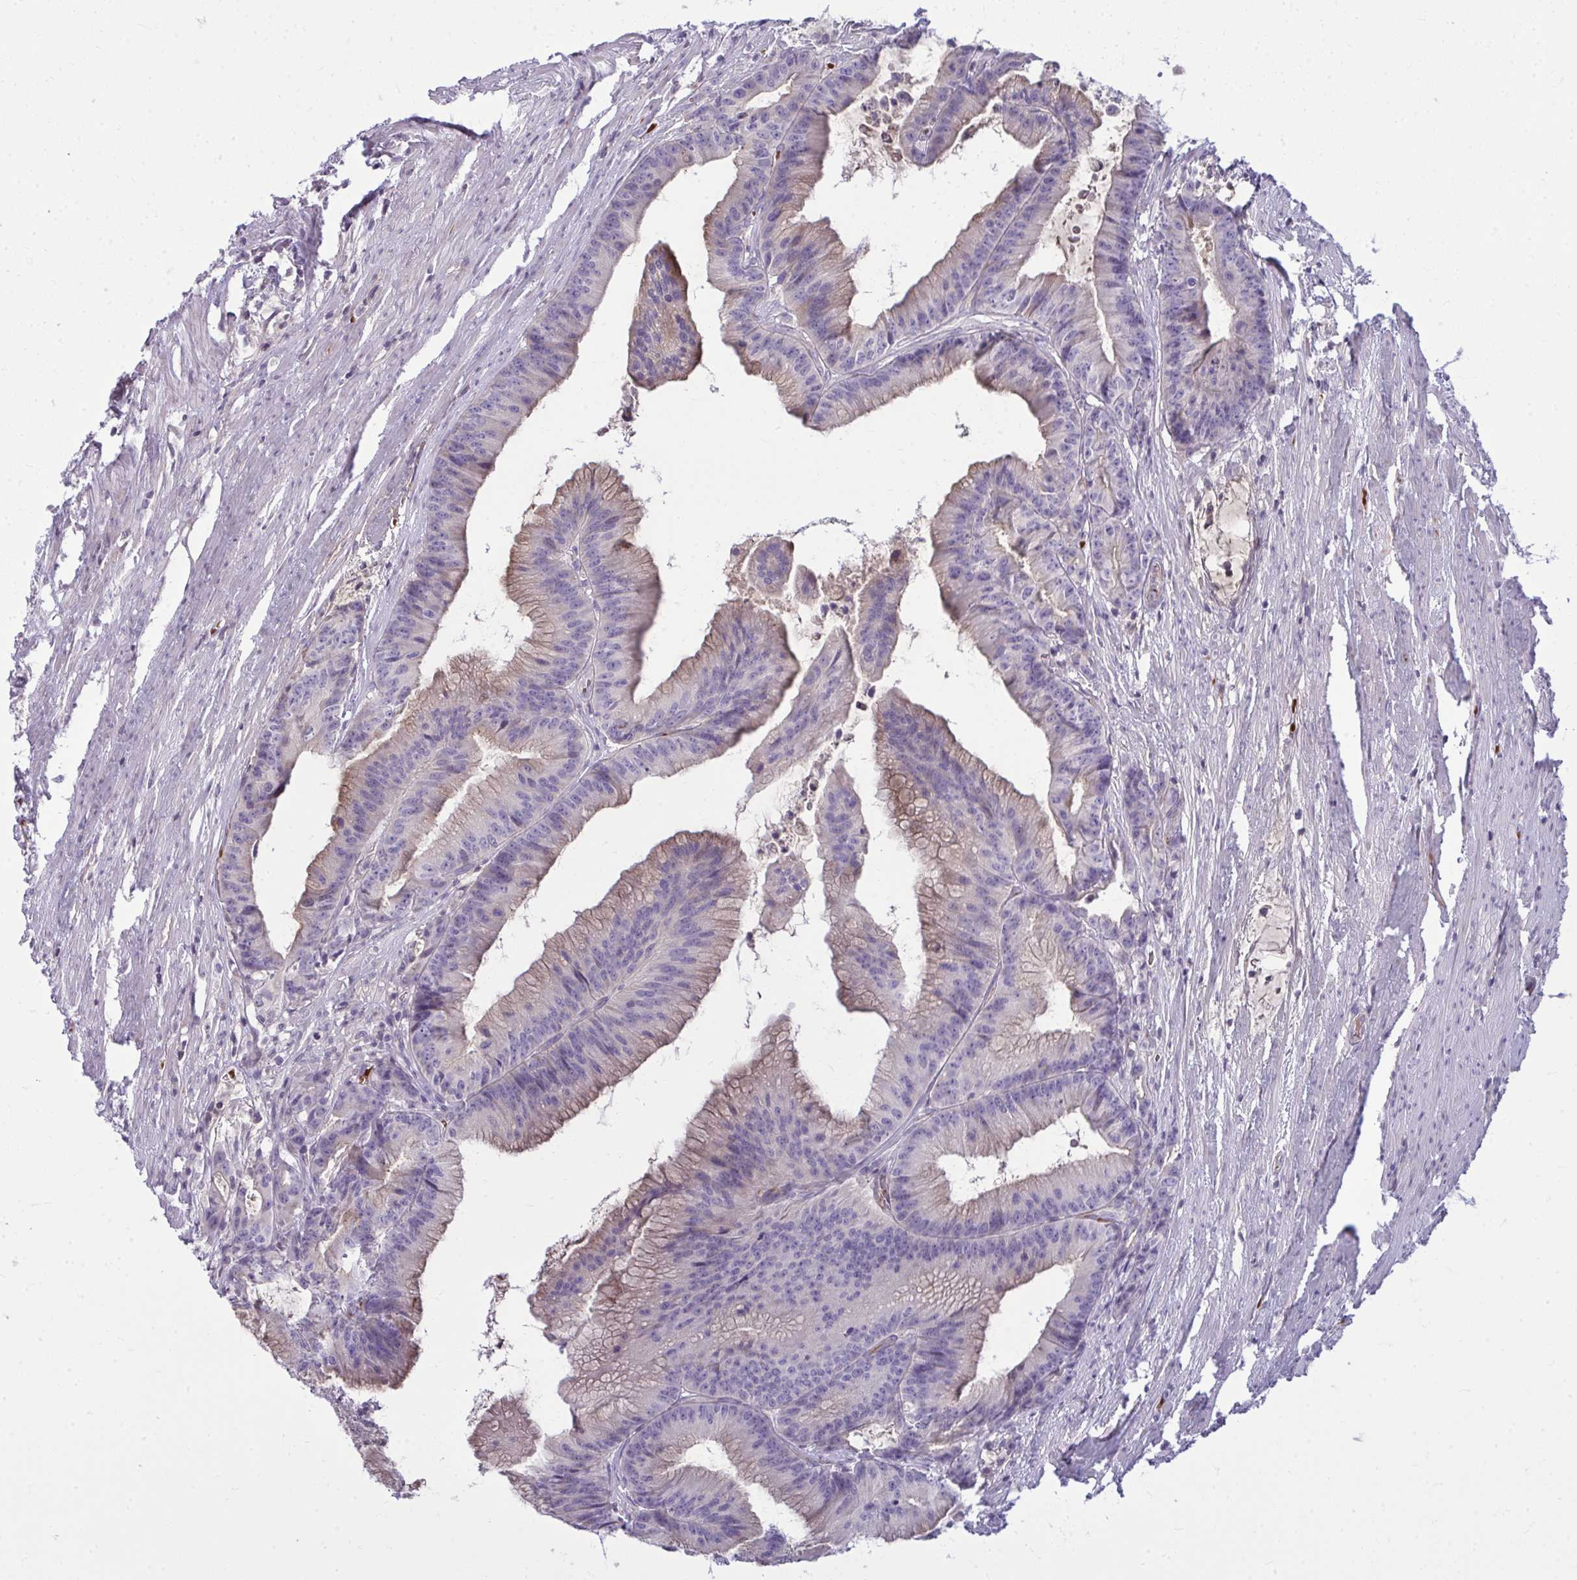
{"staining": {"intensity": "weak", "quantity": "25%-75%", "location": "cytoplasmic/membranous"}, "tissue": "colorectal cancer", "cell_type": "Tumor cells", "image_type": "cancer", "snomed": [{"axis": "morphology", "description": "Adenocarcinoma, NOS"}, {"axis": "topography", "description": "Colon"}], "caption": "Immunohistochemical staining of human colorectal cancer reveals low levels of weak cytoplasmic/membranous staining in approximately 25%-75% of tumor cells. (Brightfield microscopy of DAB IHC at high magnification).", "gene": "SLC14A1", "patient": {"sex": "female", "age": 78}}